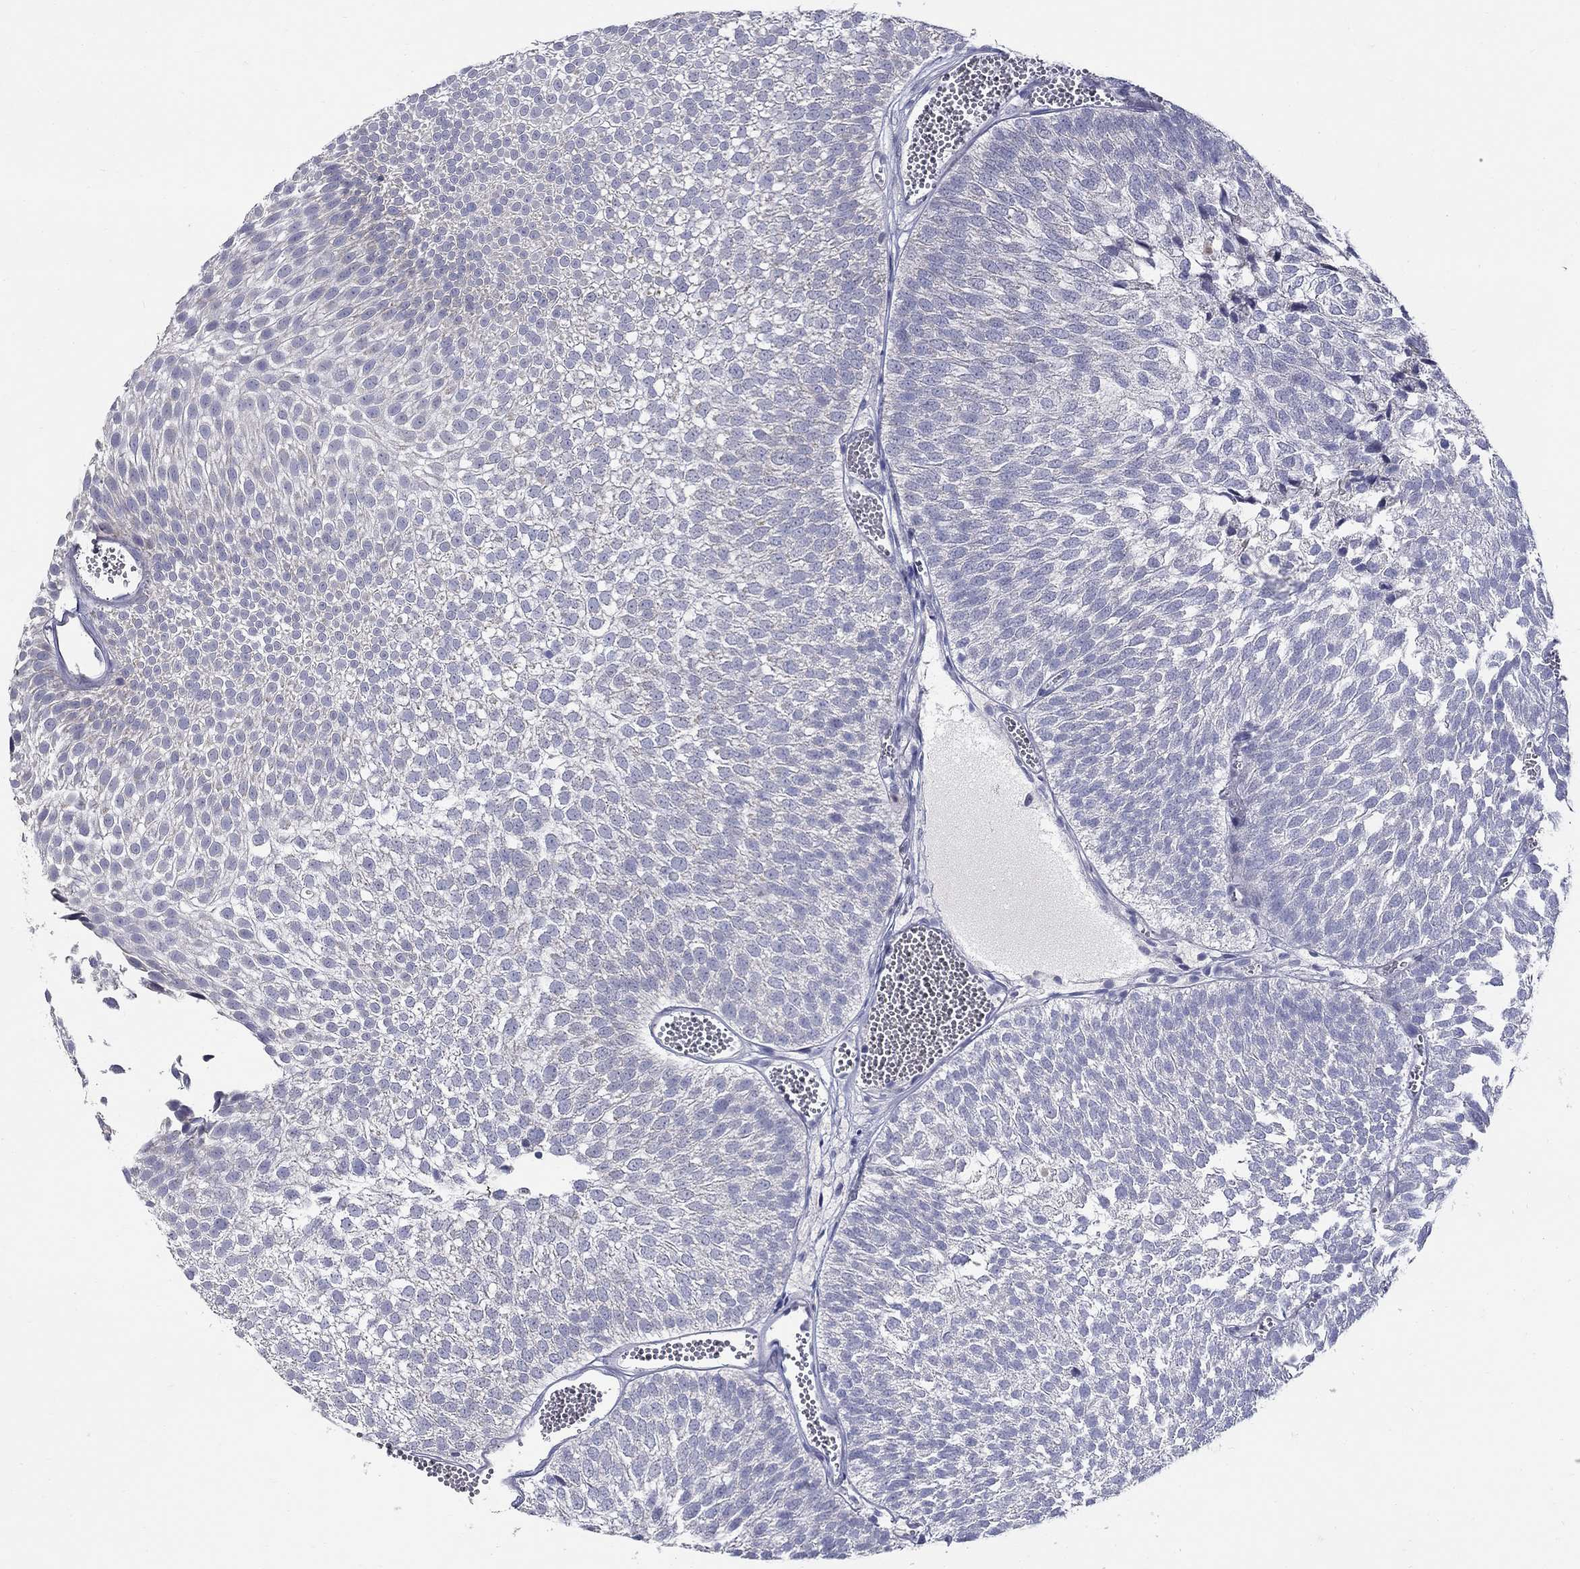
{"staining": {"intensity": "negative", "quantity": "none", "location": "none"}, "tissue": "urothelial cancer", "cell_type": "Tumor cells", "image_type": "cancer", "snomed": [{"axis": "morphology", "description": "Urothelial carcinoma, Low grade"}, {"axis": "topography", "description": "Urinary bladder"}], "caption": "An image of human urothelial cancer is negative for staining in tumor cells.", "gene": "HMX2", "patient": {"sex": "male", "age": 52}}